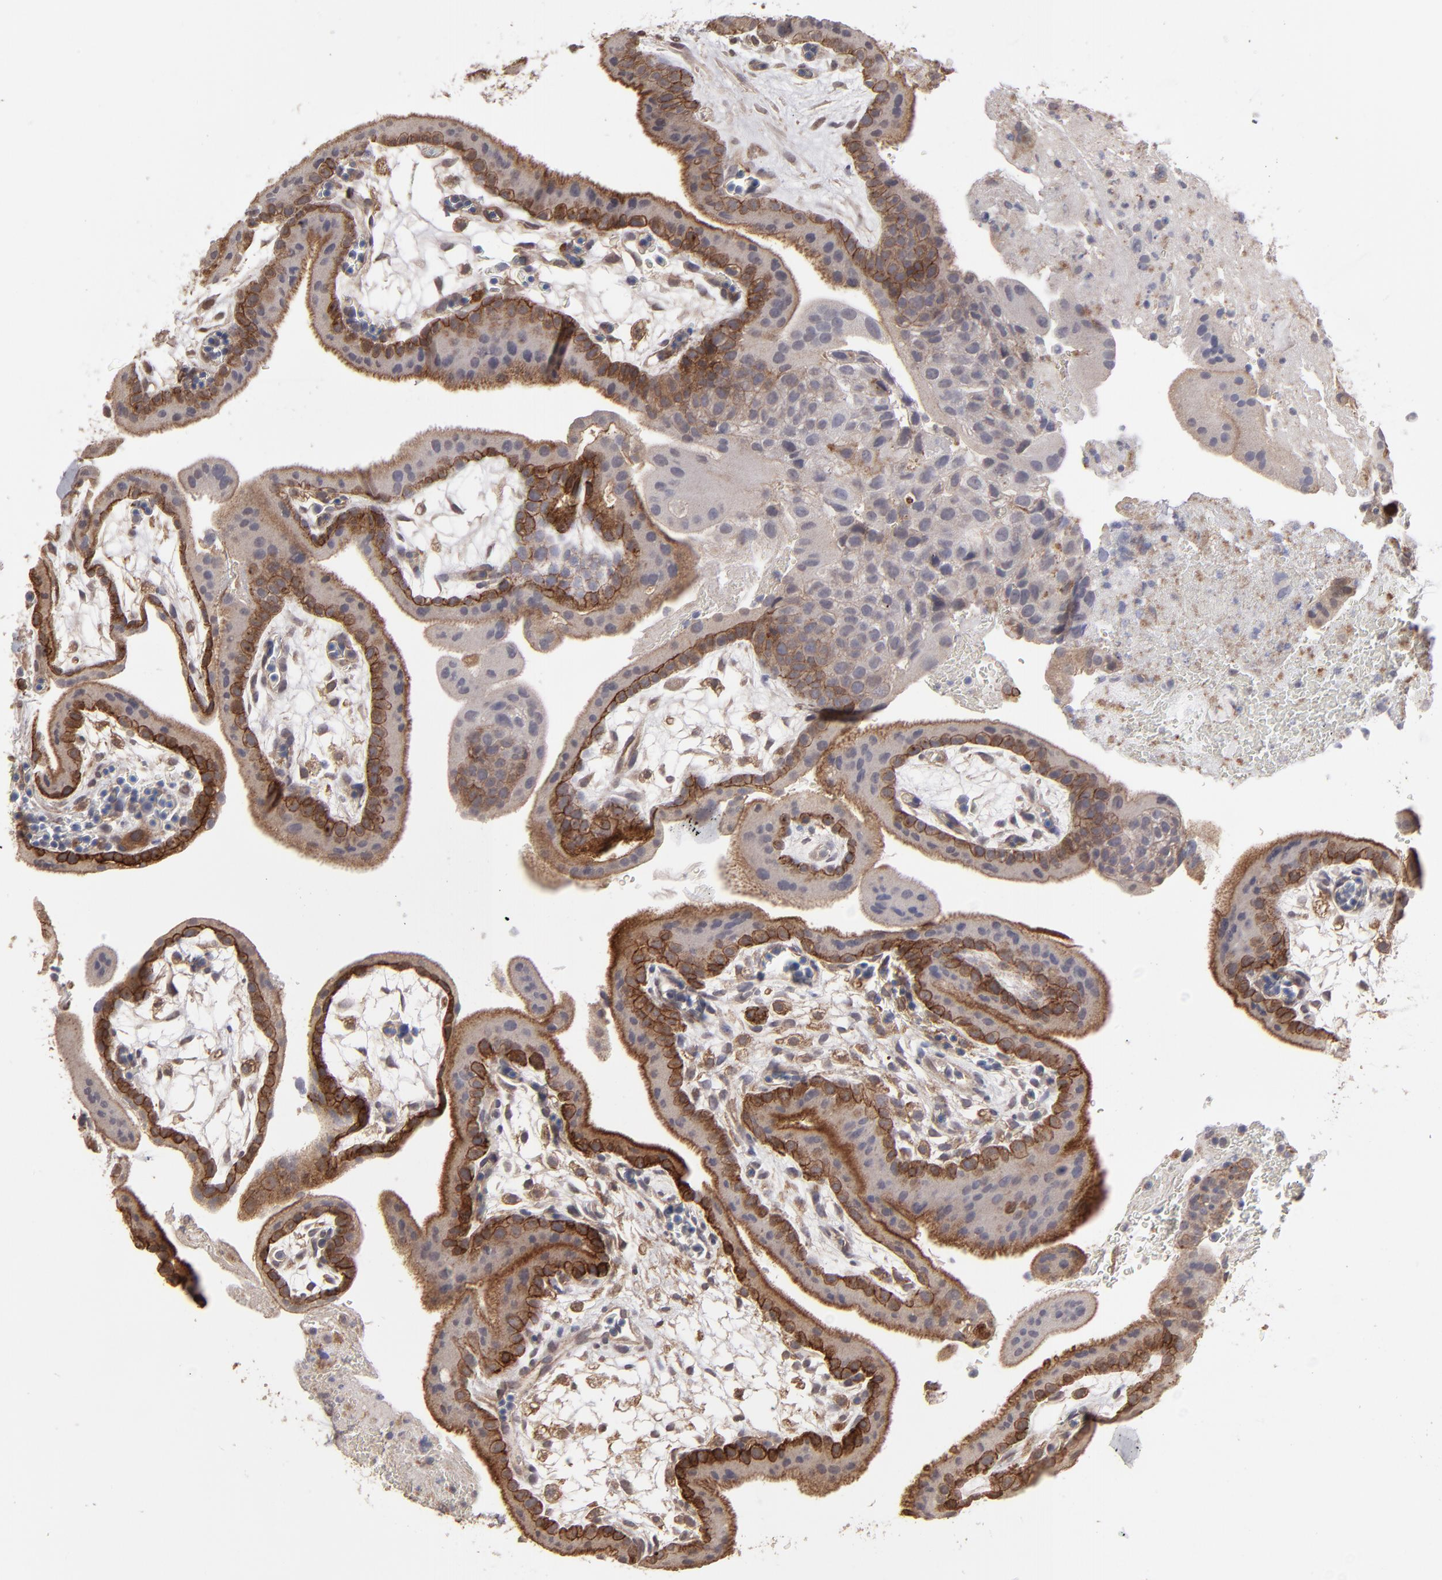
{"staining": {"intensity": "strong", "quantity": "25%-75%", "location": "cytoplasmic/membranous"}, "tissue": "placenta", "cell_type": "Trophoblastic cells", "image_type": "normal", "snomed": [{"axis": "morphology", "description": "Normal tissue, NOS"}, {"axis": "topography", "description": "Placenta"}], "caption": "DAB immunohistochemical staining of normal human placenta demonstrates strong cytoplasmic/membranous protein staining in approximately 25%-75% of trophoblastic cells.", "gene": "ITGB5", "patient": {"sex": "female", "age": 19}}